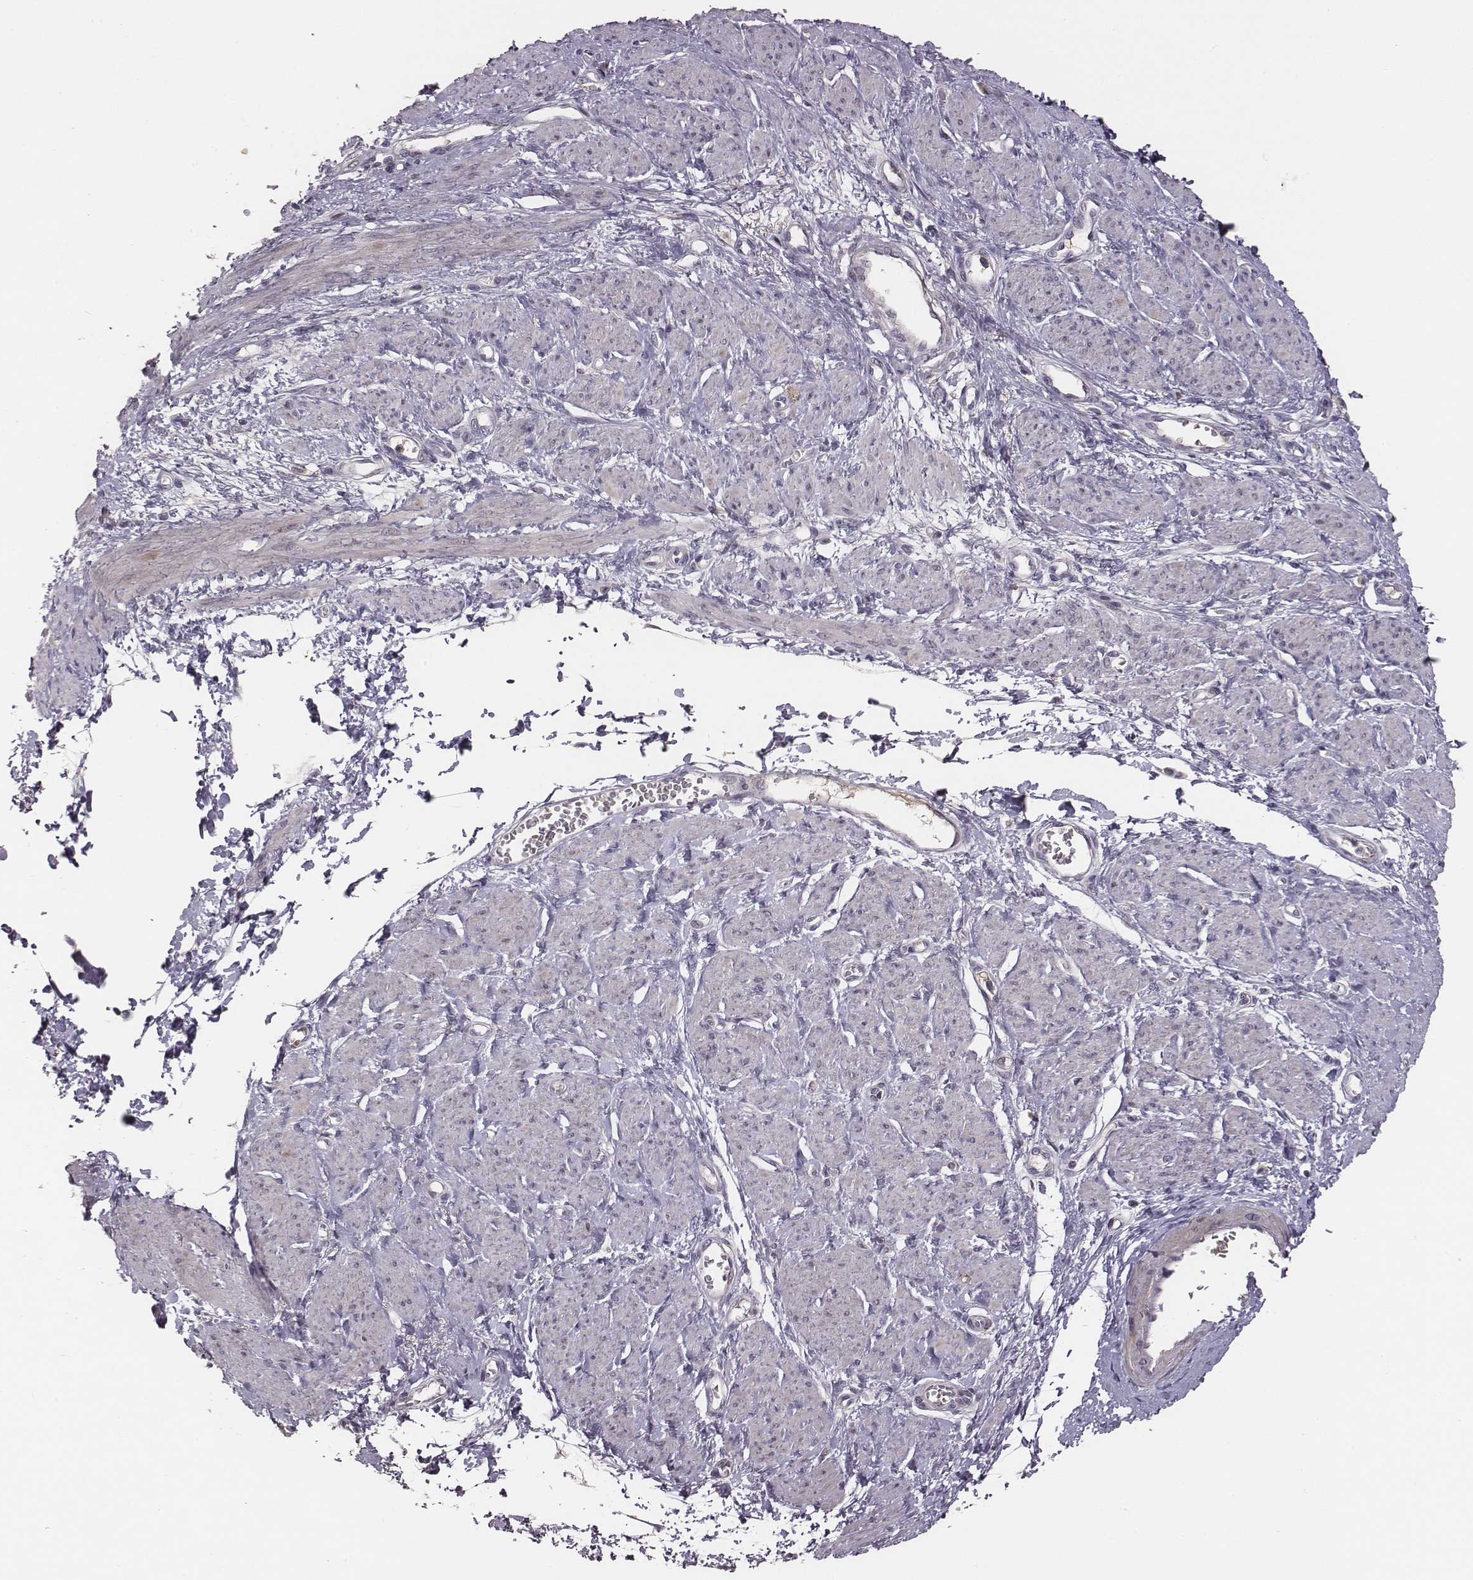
{"staining": {"intensity": "negative", "quantity": "none", "location": "none"}, "tissue": "smooth muscle", "cell_type": "Smooth muscle cells", "image_type": "normal", "snomed": [{"axis": "morphology", "description": "Normal tissue, NOS"}, {"axis": "topography", "description": "Smooth muscle"}, {"axis": "topography", "description": "Uterus"}], "caption": "A high-resolution photomicrograph shows immunohistochemistry staining of benign smooth muscle, which exhibits no significant staining in smooth muscle cells.", "gene": "SLC22A6", "patient": {"sex": "female", "age": 39}}